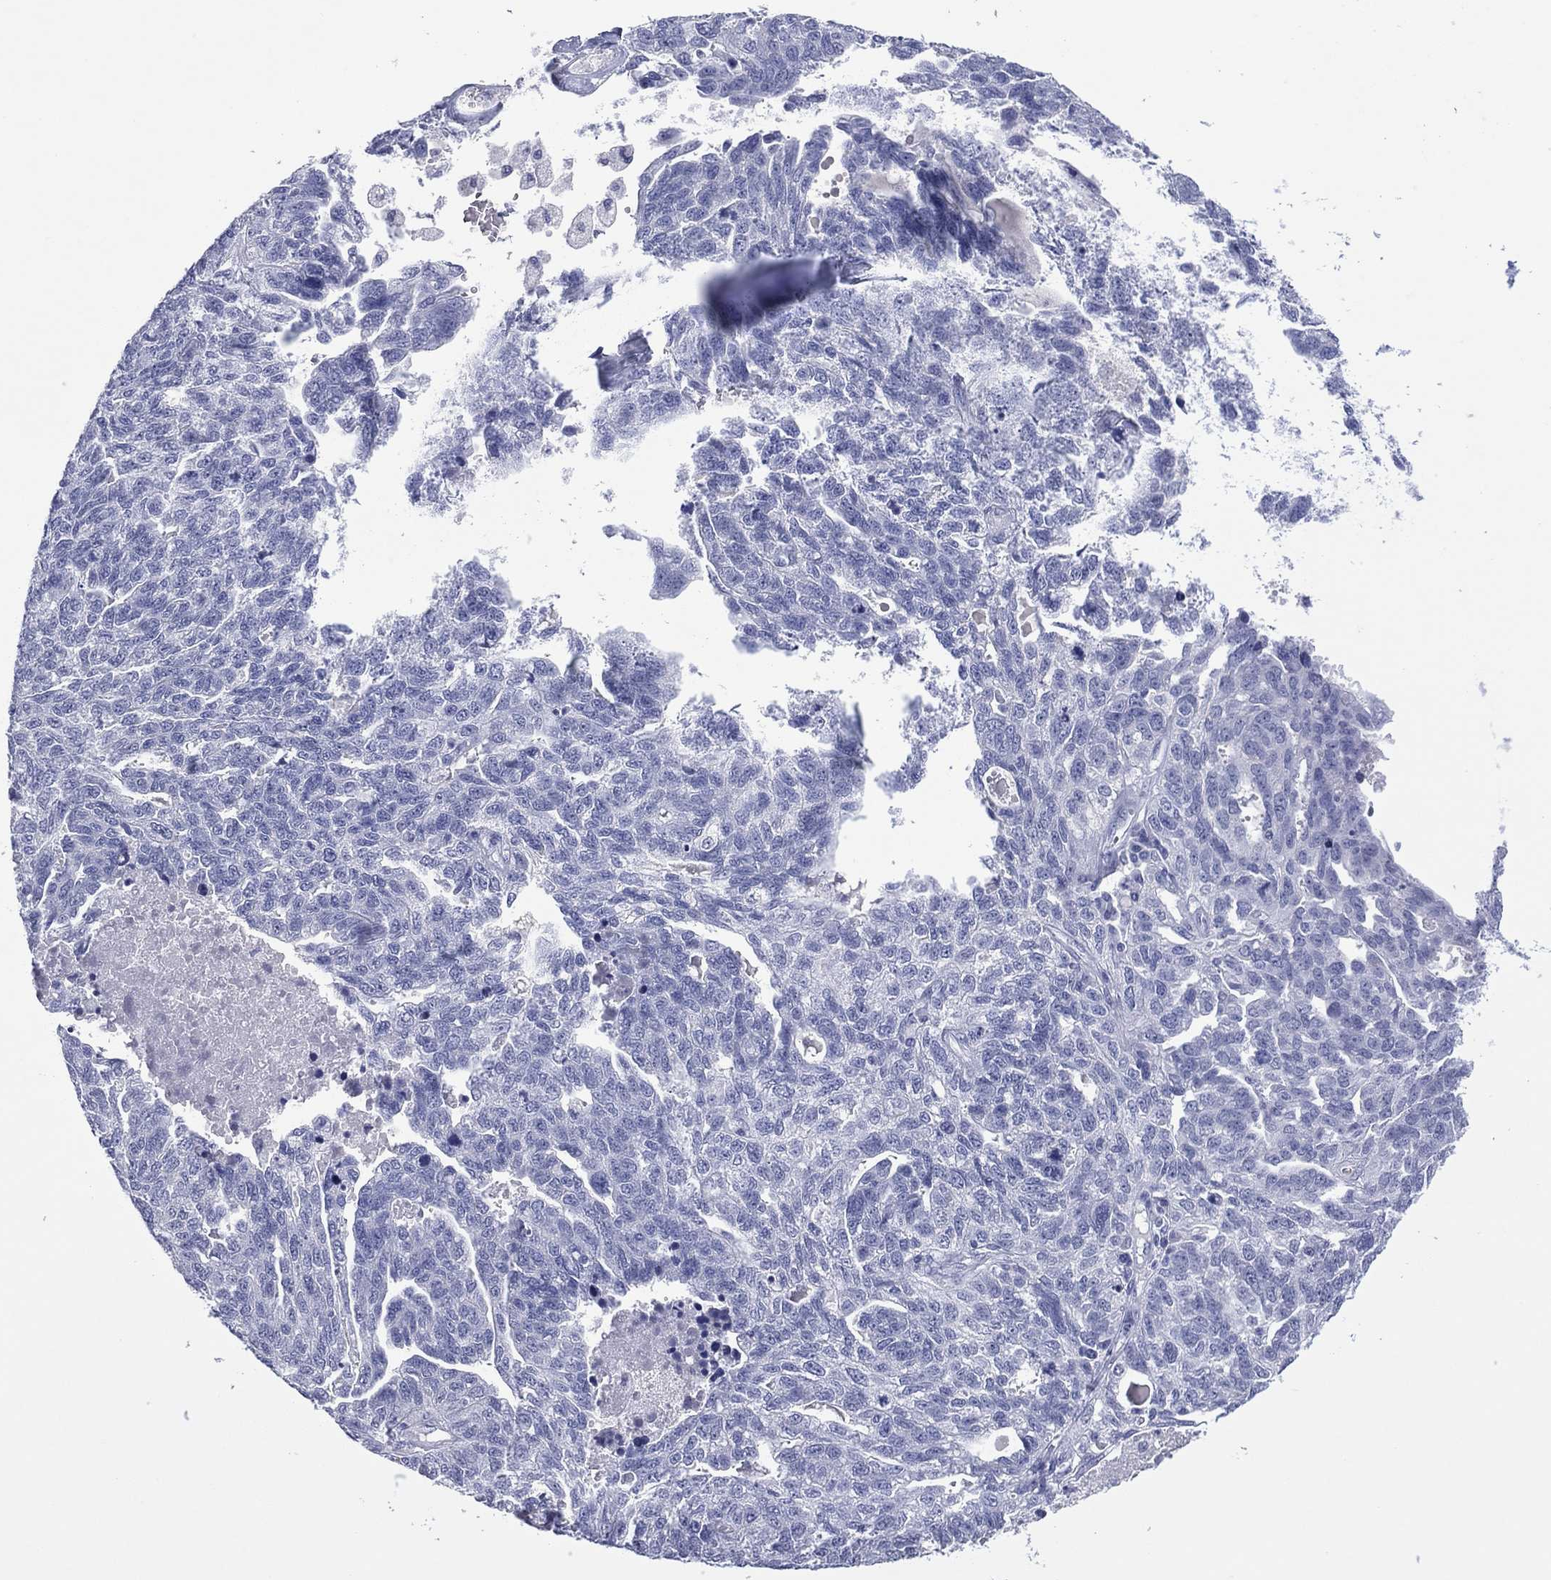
{"staining": {"intensity": "negative", "quantity": "none", "location": "none"}, "tissue": "ovarian cancer", "cell_type": "Tumor cells", "image_type": "cancer", "snomed": [{"axis": "morphology", "description": "Cystadenocarcinoma, serous, NOS"}, {"axis": "topography", "description": "Ovary"}], "caption": "Immunohistochemistry of ovarian cancer (serous cystadenocarcinoma) displays no expression in tumor cells.", "gene": "UTF1", "patient": {"sex": "female", "age": 71}}